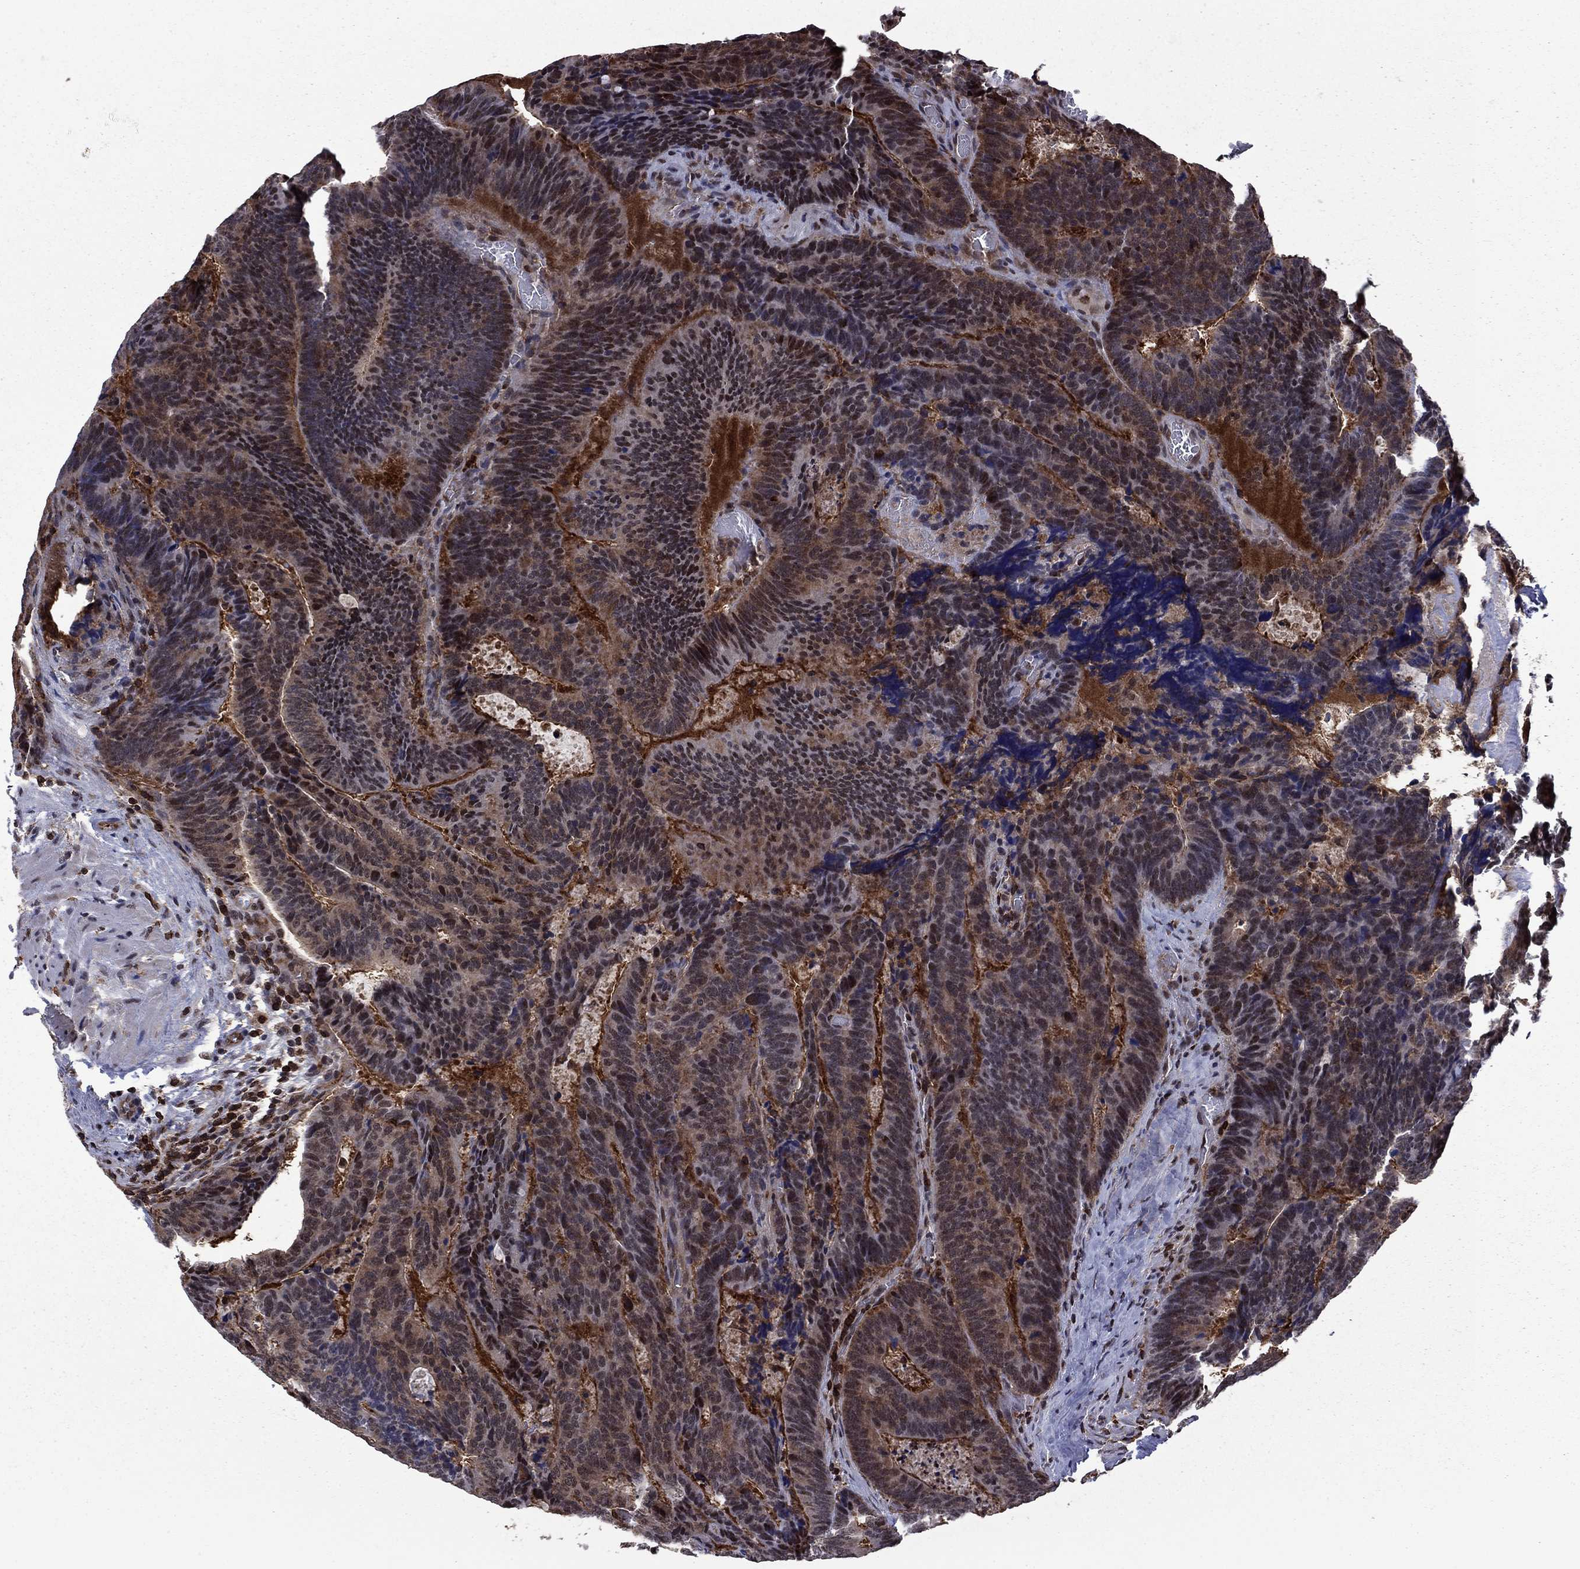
{"staining": {"intensity": "moderate", "quantity": "<25%", "location": "nuclear"}, "tissue": "colorectal cancer", "cell_type": "Tumor cells", "image_type": "cancer", "snomed": [{"axis": "morphology", "description": "Adenocarcinoma, NOS"}, {"axis": "topography", "description": "Colon"}], "caption": "There is low levels of moderate nuclear staining in tumor cells of colorectal cancer, as demonstrated by immunohistochemical staining (brown color).", "gene": "PSMD2", "patient": {"sex": "female", "age": 82}}